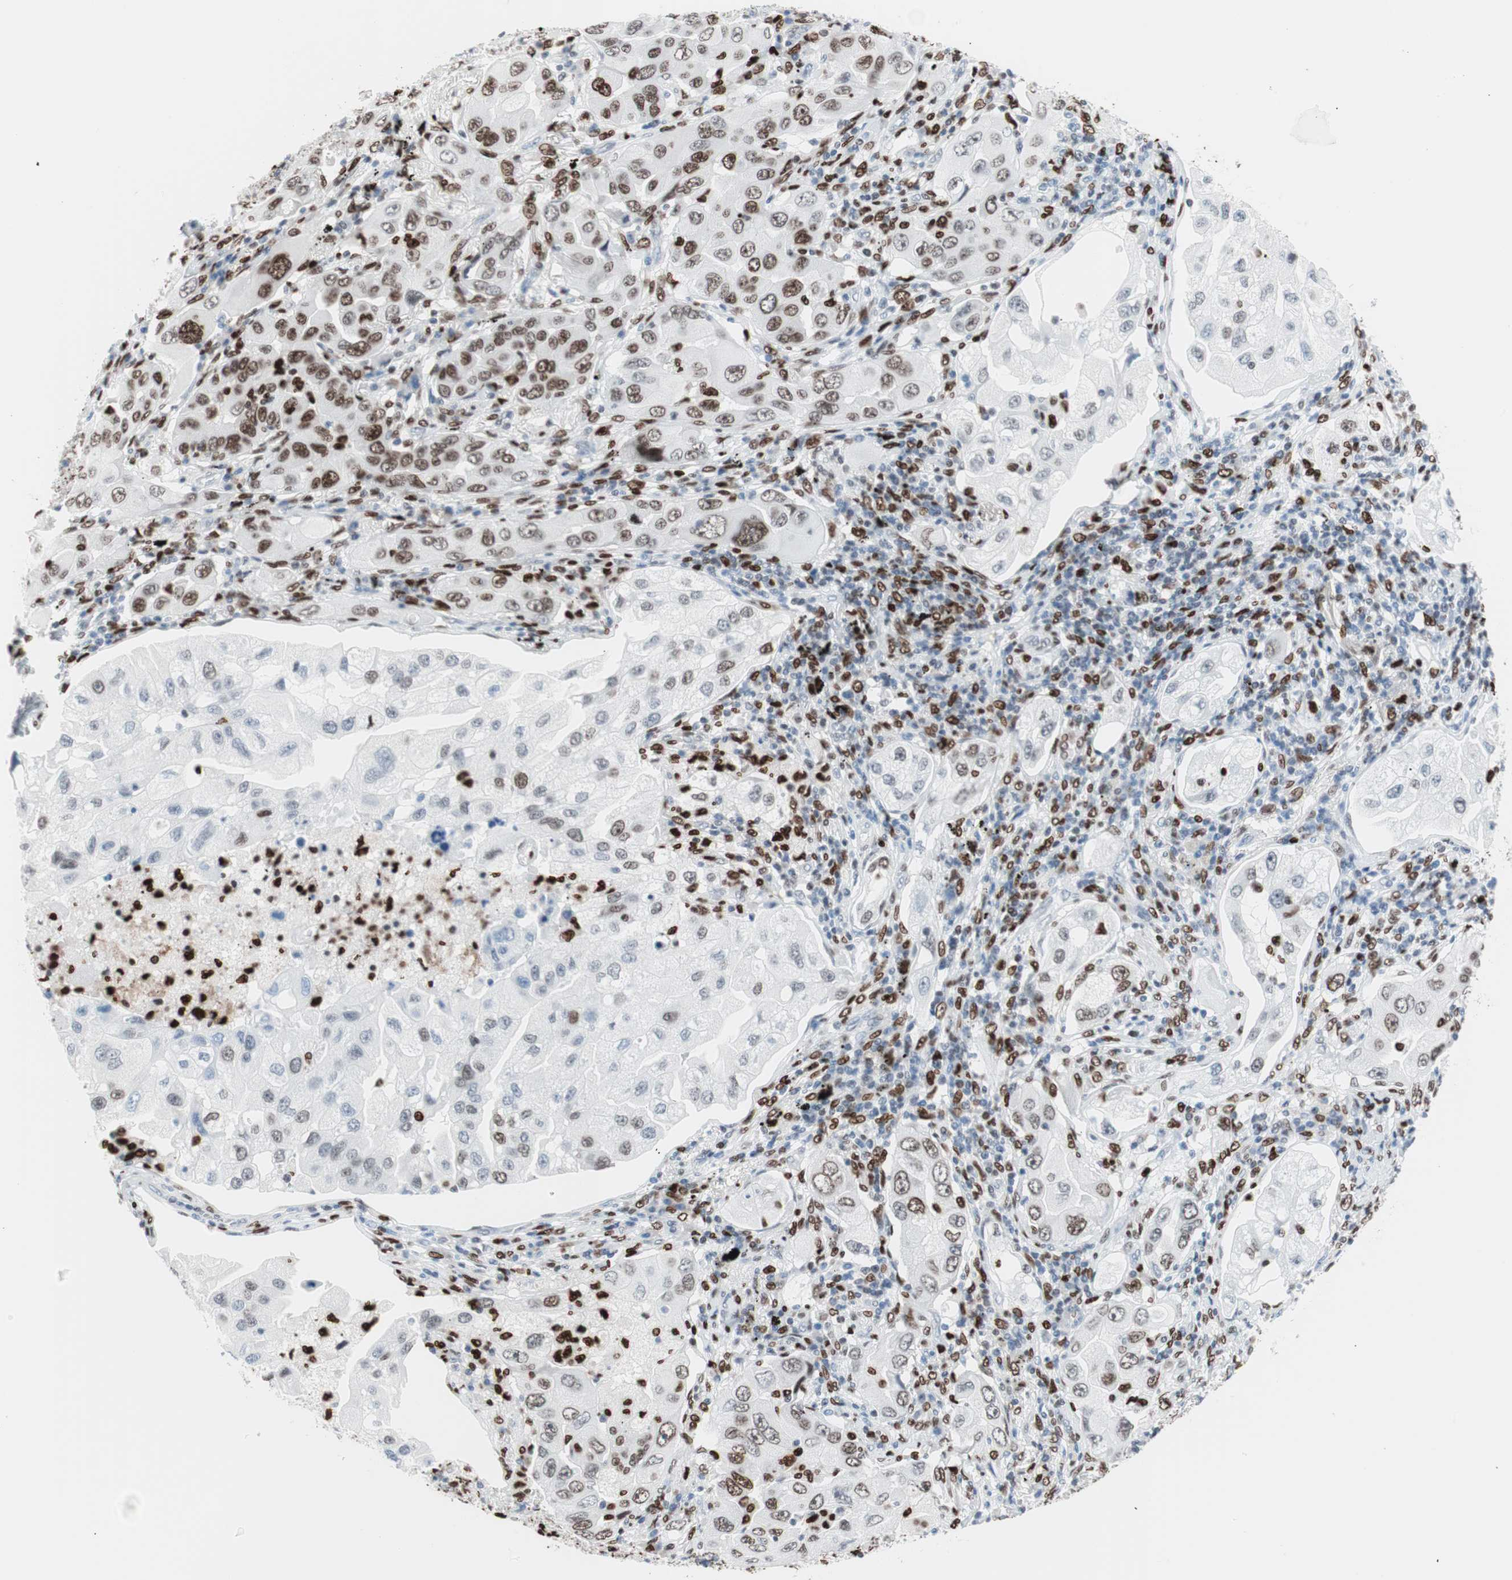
{"staining": {"intensity": "moderate", "quantity": "25%-75%", "location": "nuclear"}, "tissue": "lung cancer", "cell_type": "Tumor cells", "image_type": "cancer", "snomed": [{"axis": "morphology", "description": "Adenocarcinoma, NOS"}, {"axis": "topography", "description": "Lung"}], "caption": "Protein expression analysis of lung cancer shows moderate nuclear expression in about 25%-75% of tumor cells.", "gene": "CEBPB", "patient": {"sex": "female", "age": 65}}